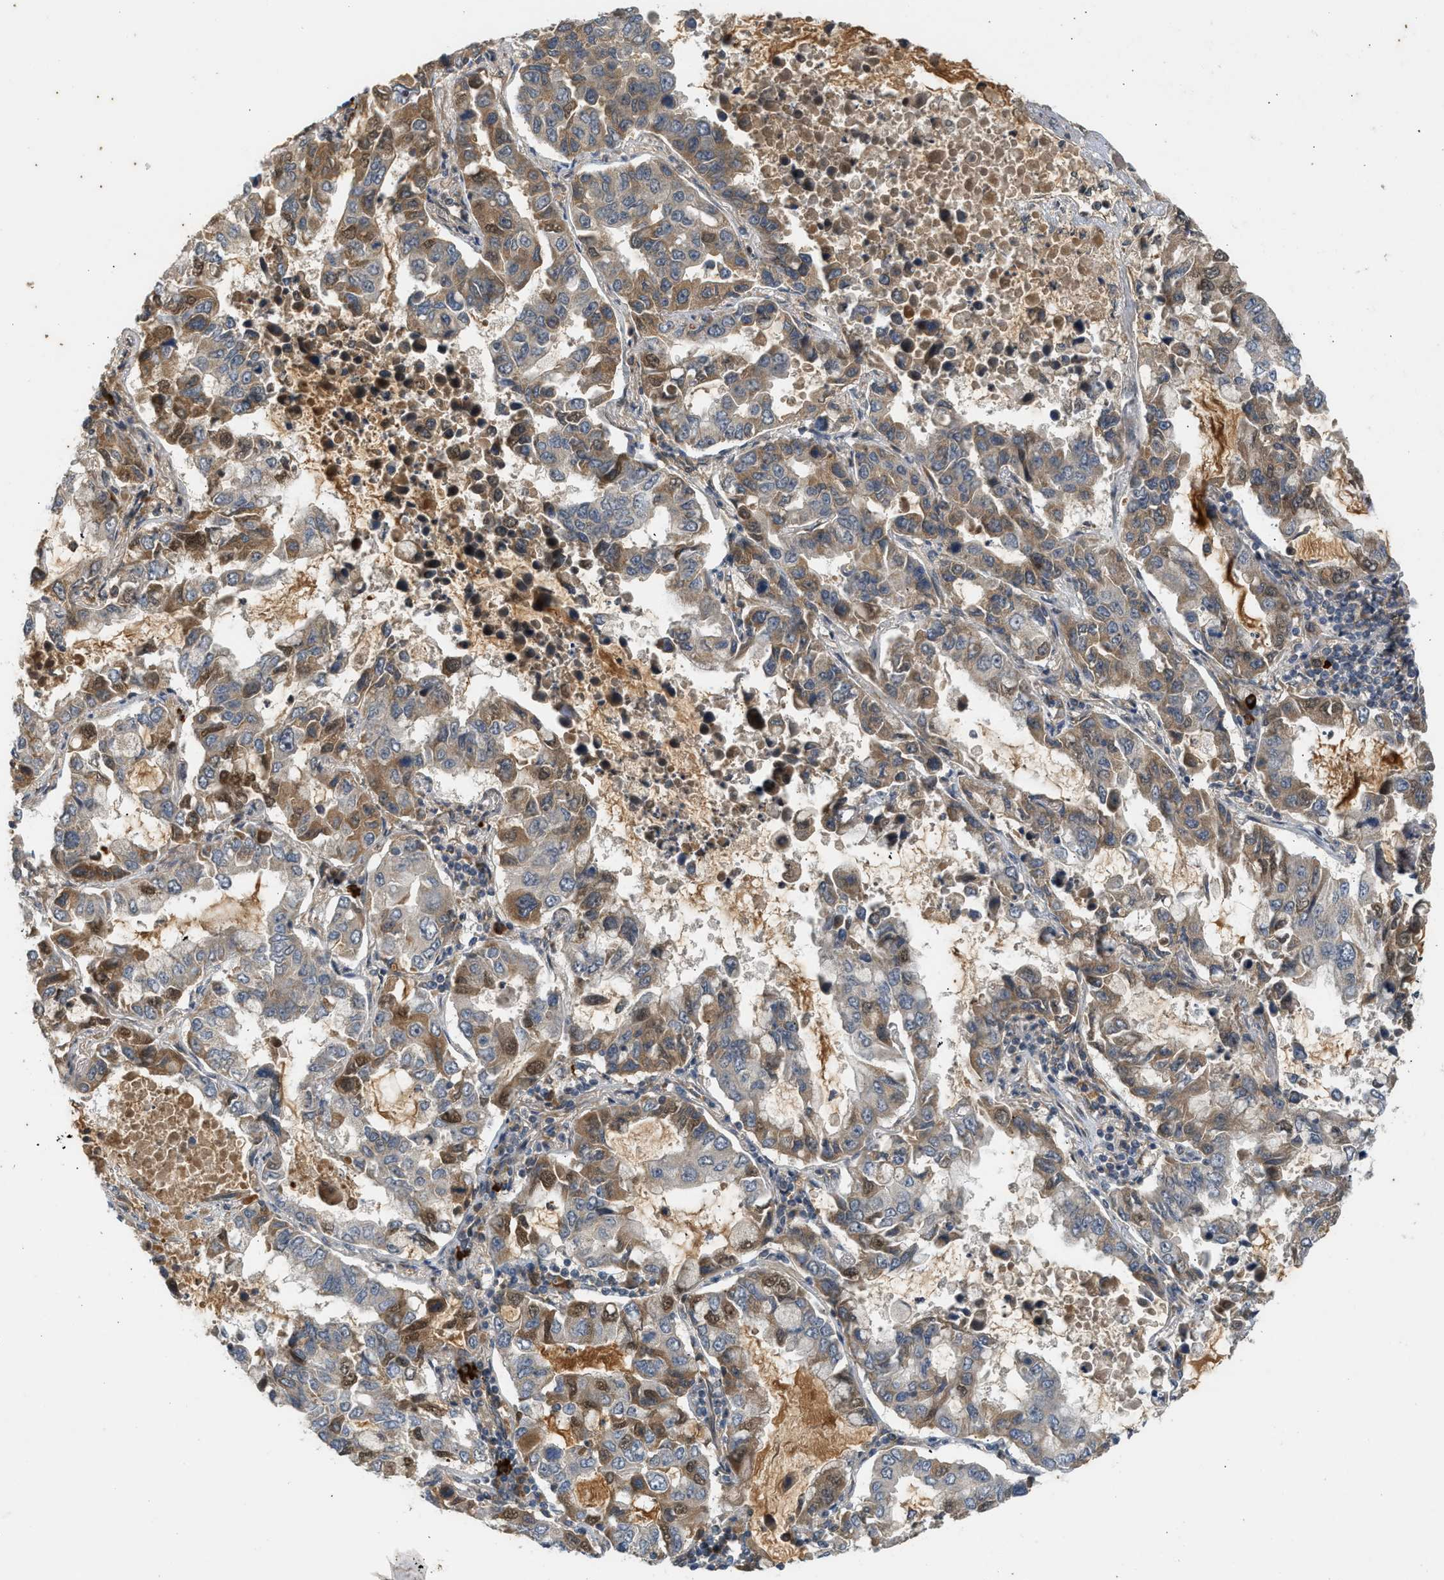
{"staining": {"intensity": "moderate", "quantity": "25%-75%", "location": "cytoplasmic/membranous,nuclear"}, "tissue": "lung cancer", "cell_type": "Tumor cells", "image_type": "cancer", "snomed": [{"axis": "morphology", "description": "Adenocarcinoma, NOS"}, {"axis": "topography", "description": "Lung"}], "caption": "IHC (DAB) staining of human lung adenocarcinoma reveals moderate cytoplasmic/membranous and nuclear protein positivity in approximately 25%-75% of tumor cells.", "gene": "ADCY8", "patient": {"sex": "male", "age": 64}}